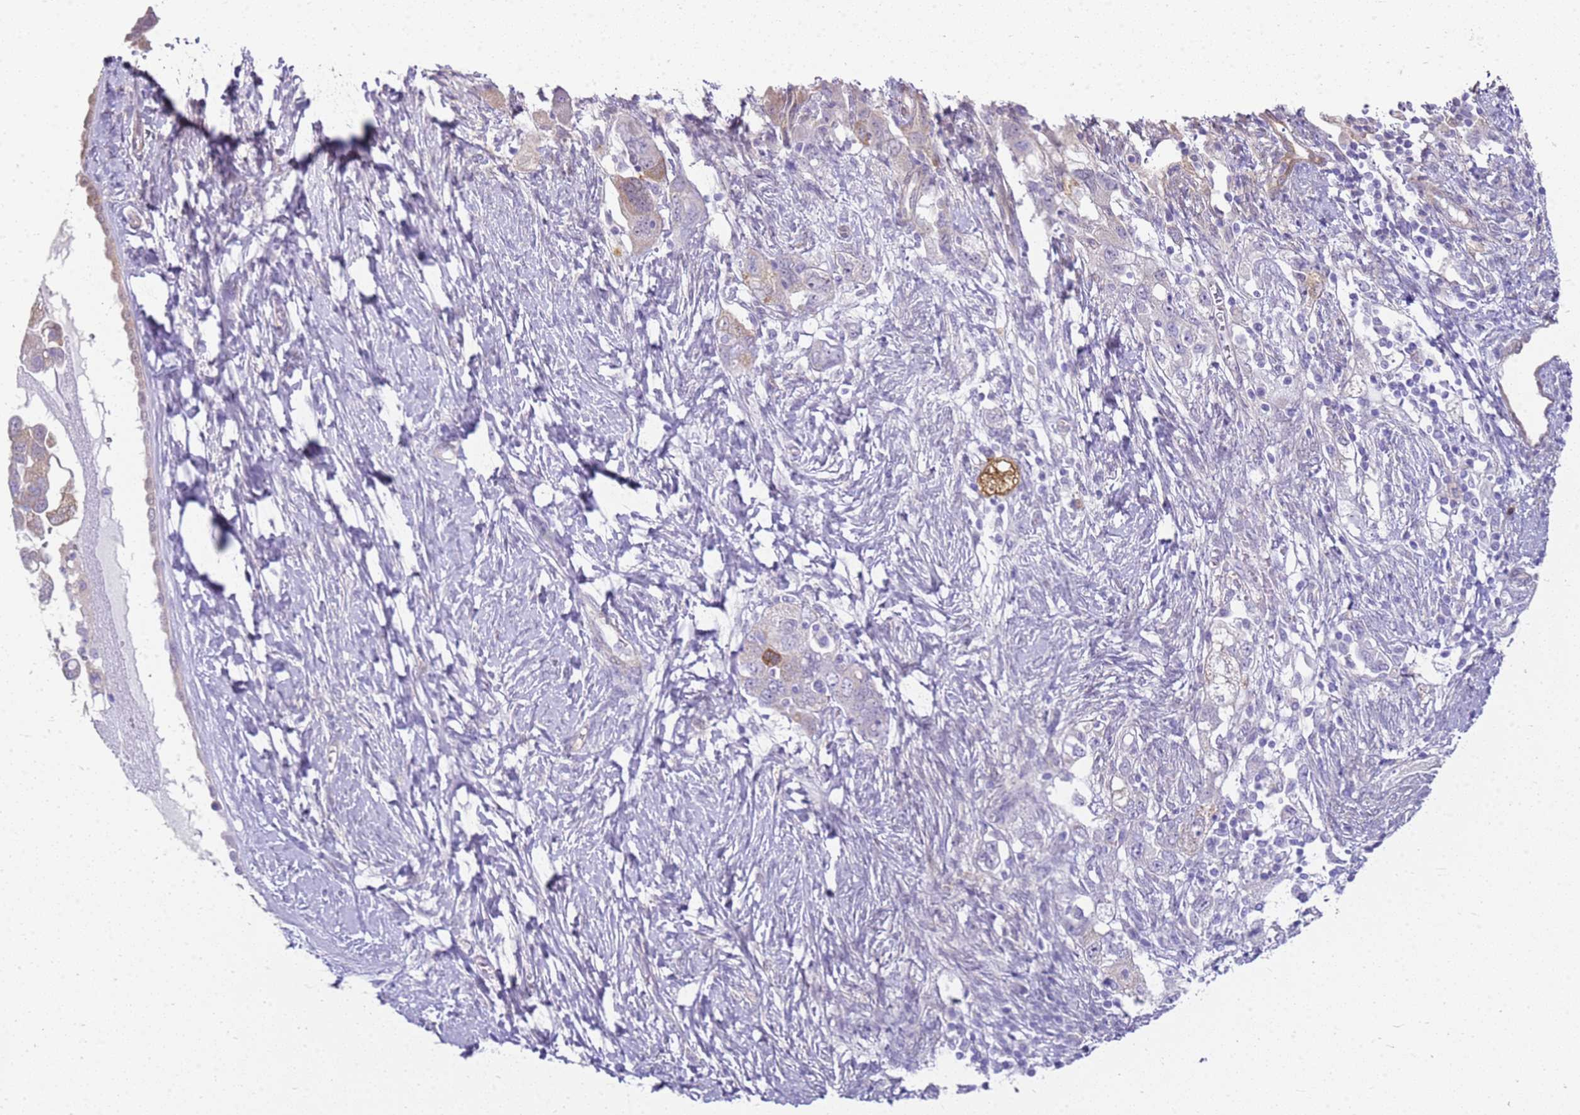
{"staining": {"intensity": "weak", "quantity": "<25%", "location": "cytoplasmic/membranous"}, "tissue": "ovarian cancer", "cell_type": "Tumor cells", "image_type": "cancer", "snomed": [{"axis": "morphology", "description": "Carcinoma, NOS"}, {"axis": "morphology", "description": "Cystadenocarcinoma, serous, NOS"}, {"axis": "topography", "description": "Ovary"}], "caption": "This image is of ovarian cancer (carcinoma) stained with IHC to label a protein in brown with the nuclei are counter-stained blue. There is no positivity in tumor cells.", "gene": "HSPB1", "patient": {"sex": "female", "age": 69}}